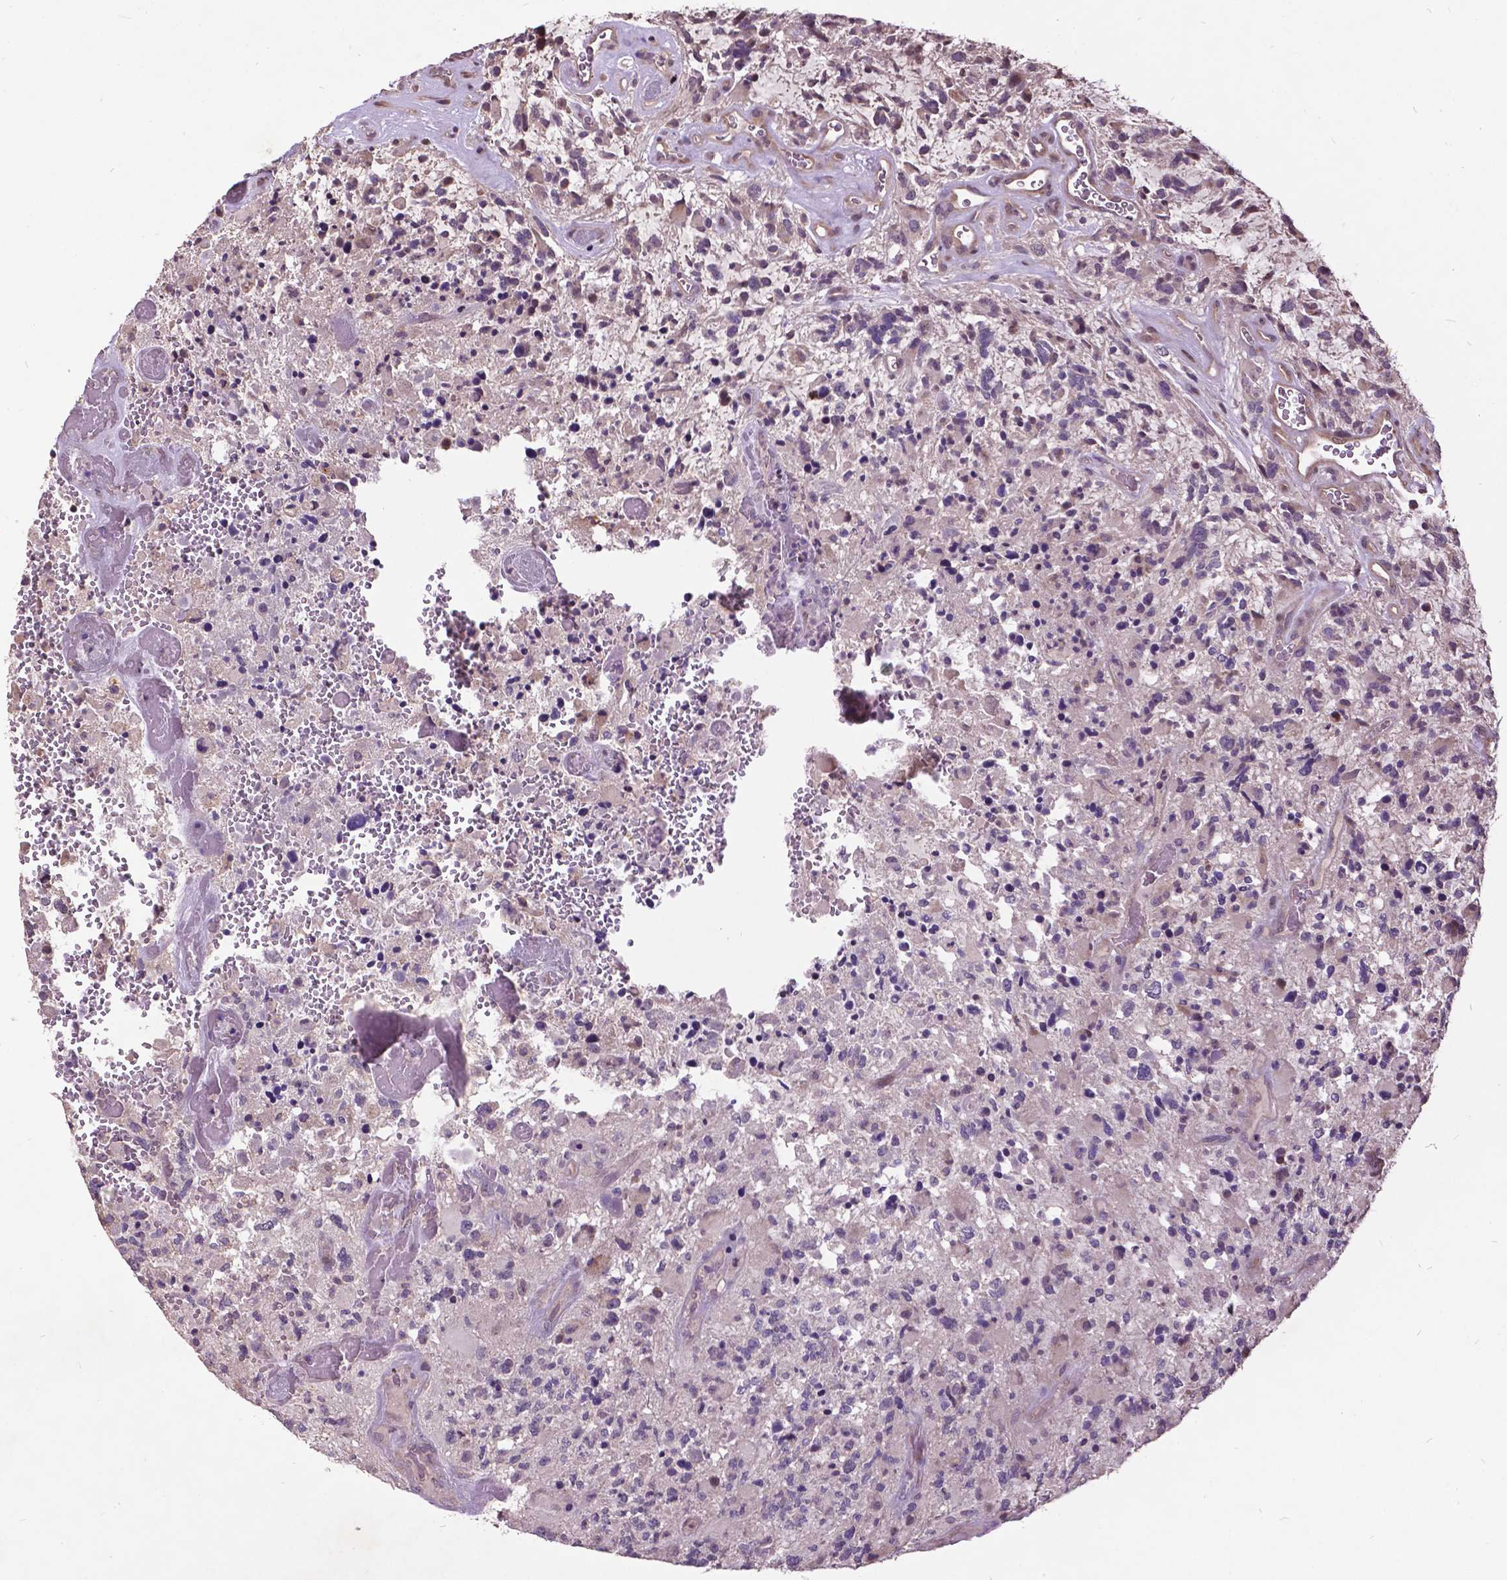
{"staining": {"intensity": "negative", "quantity": "none", "location": "none"}, "tissue": "glioma", "cell_type": "Tumor cells", "image_type": "cancer", "snomed": [{"axis": "morphology", "description": "Glioma, malignant, High grade"}, {"axis": "topography", "description": "Brain"}], "caption": "High magnification brightfield microscopy of glioma stained with DAB (brown) and counterstained with hematoxylin (blue): tumor cells show no significant staining.", "gene": "AP1S3", "patient": {"sex": "female", "age": 71}}